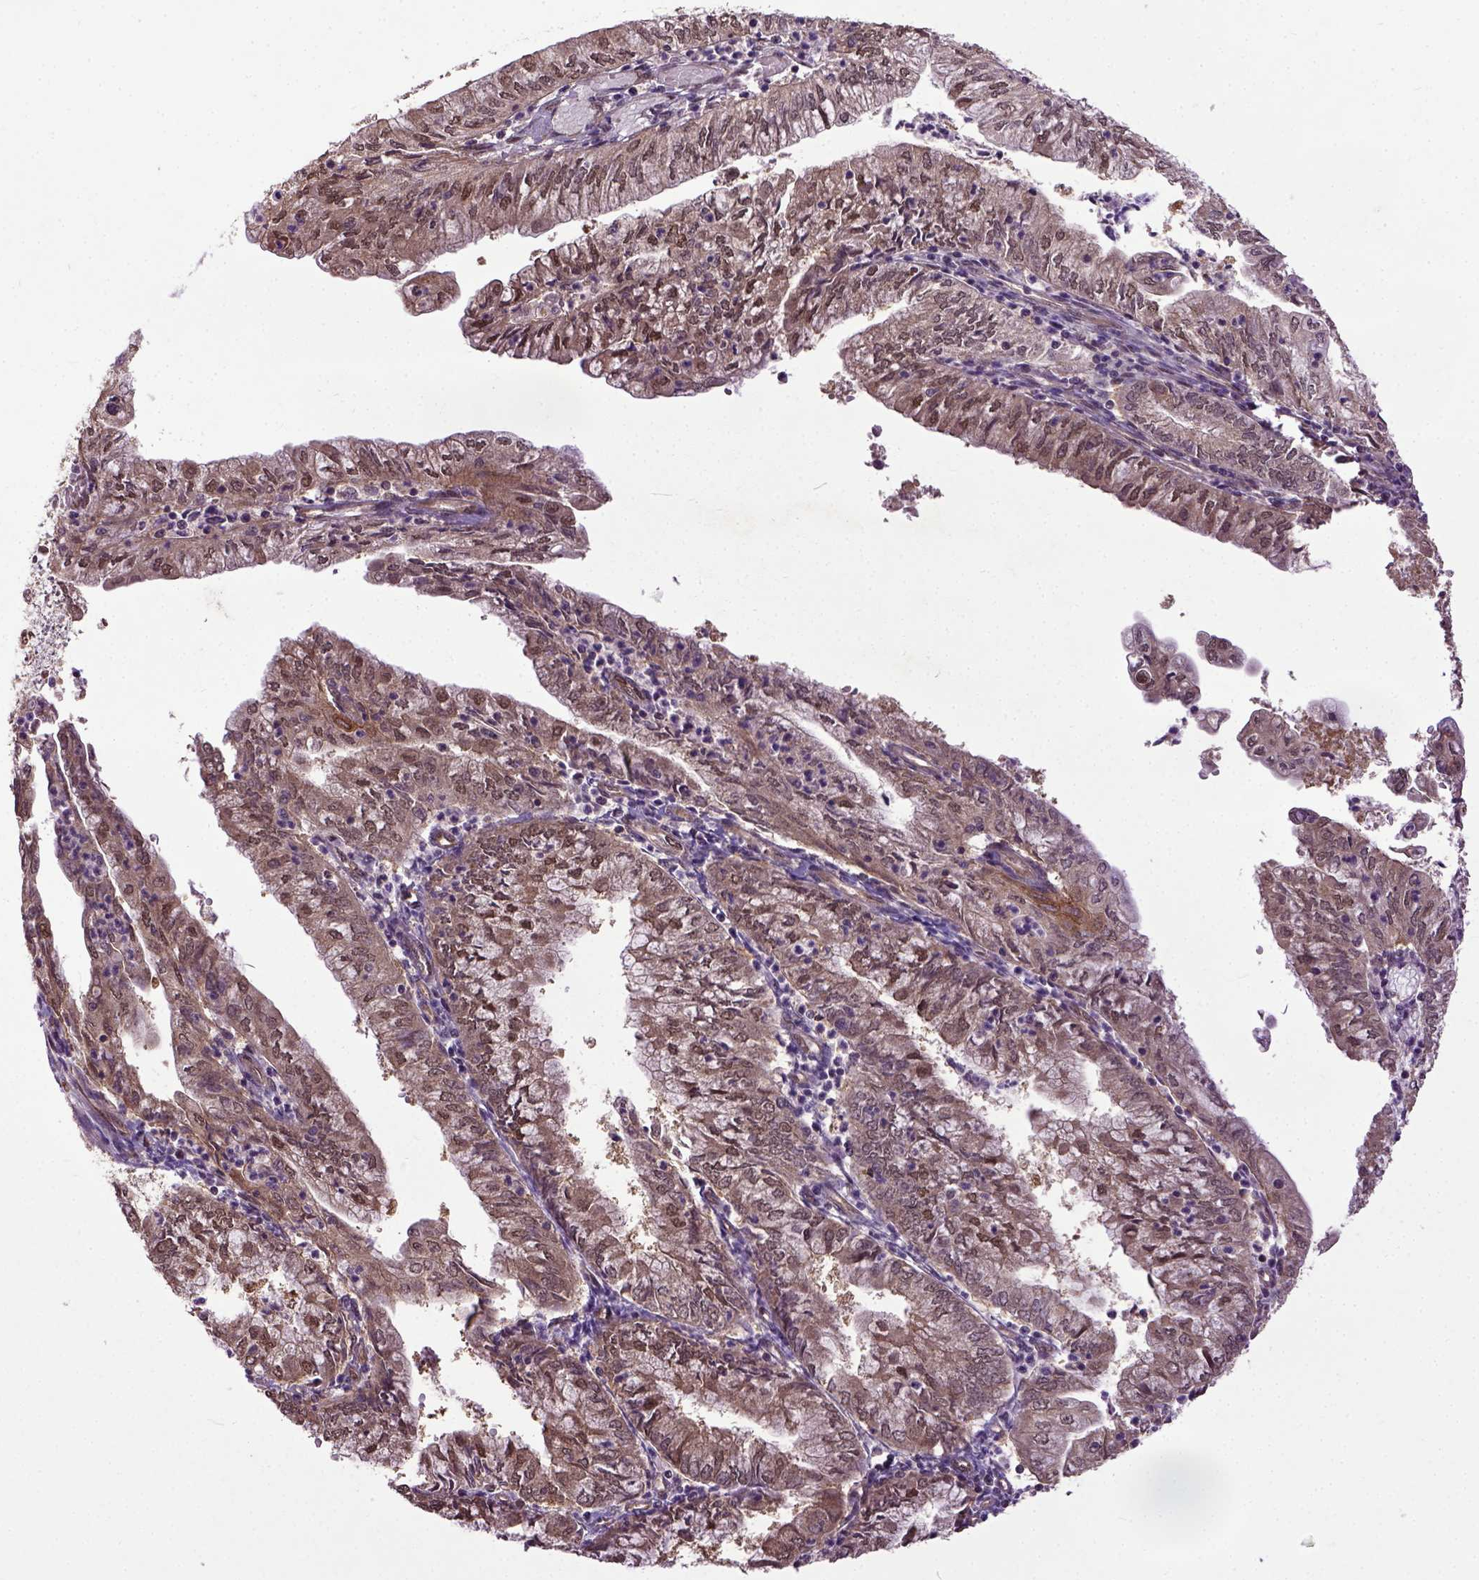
{"staining": {"intensity": "moderate", "quantity": ">75%", "location": "cytoplasmic/membranous,nuclear"}, "tissue": "endometrial cancer", "cell_type": "Tumor cells", "image_type": "cancer", "snomed": [{"axis": "morphology", "description": "Adenocarcinoma, NOS"}, {"axis": "topography", "description": "Endometrium"}], "caption": "This is an image of IHC staining of adenocarcinoma (endometrial), which shows moderate expression in the cytoplasmic/membranous and nuclear of tumor cells.", "gene": "UBA3", "patient": {"sex": "female", "age": 55}}